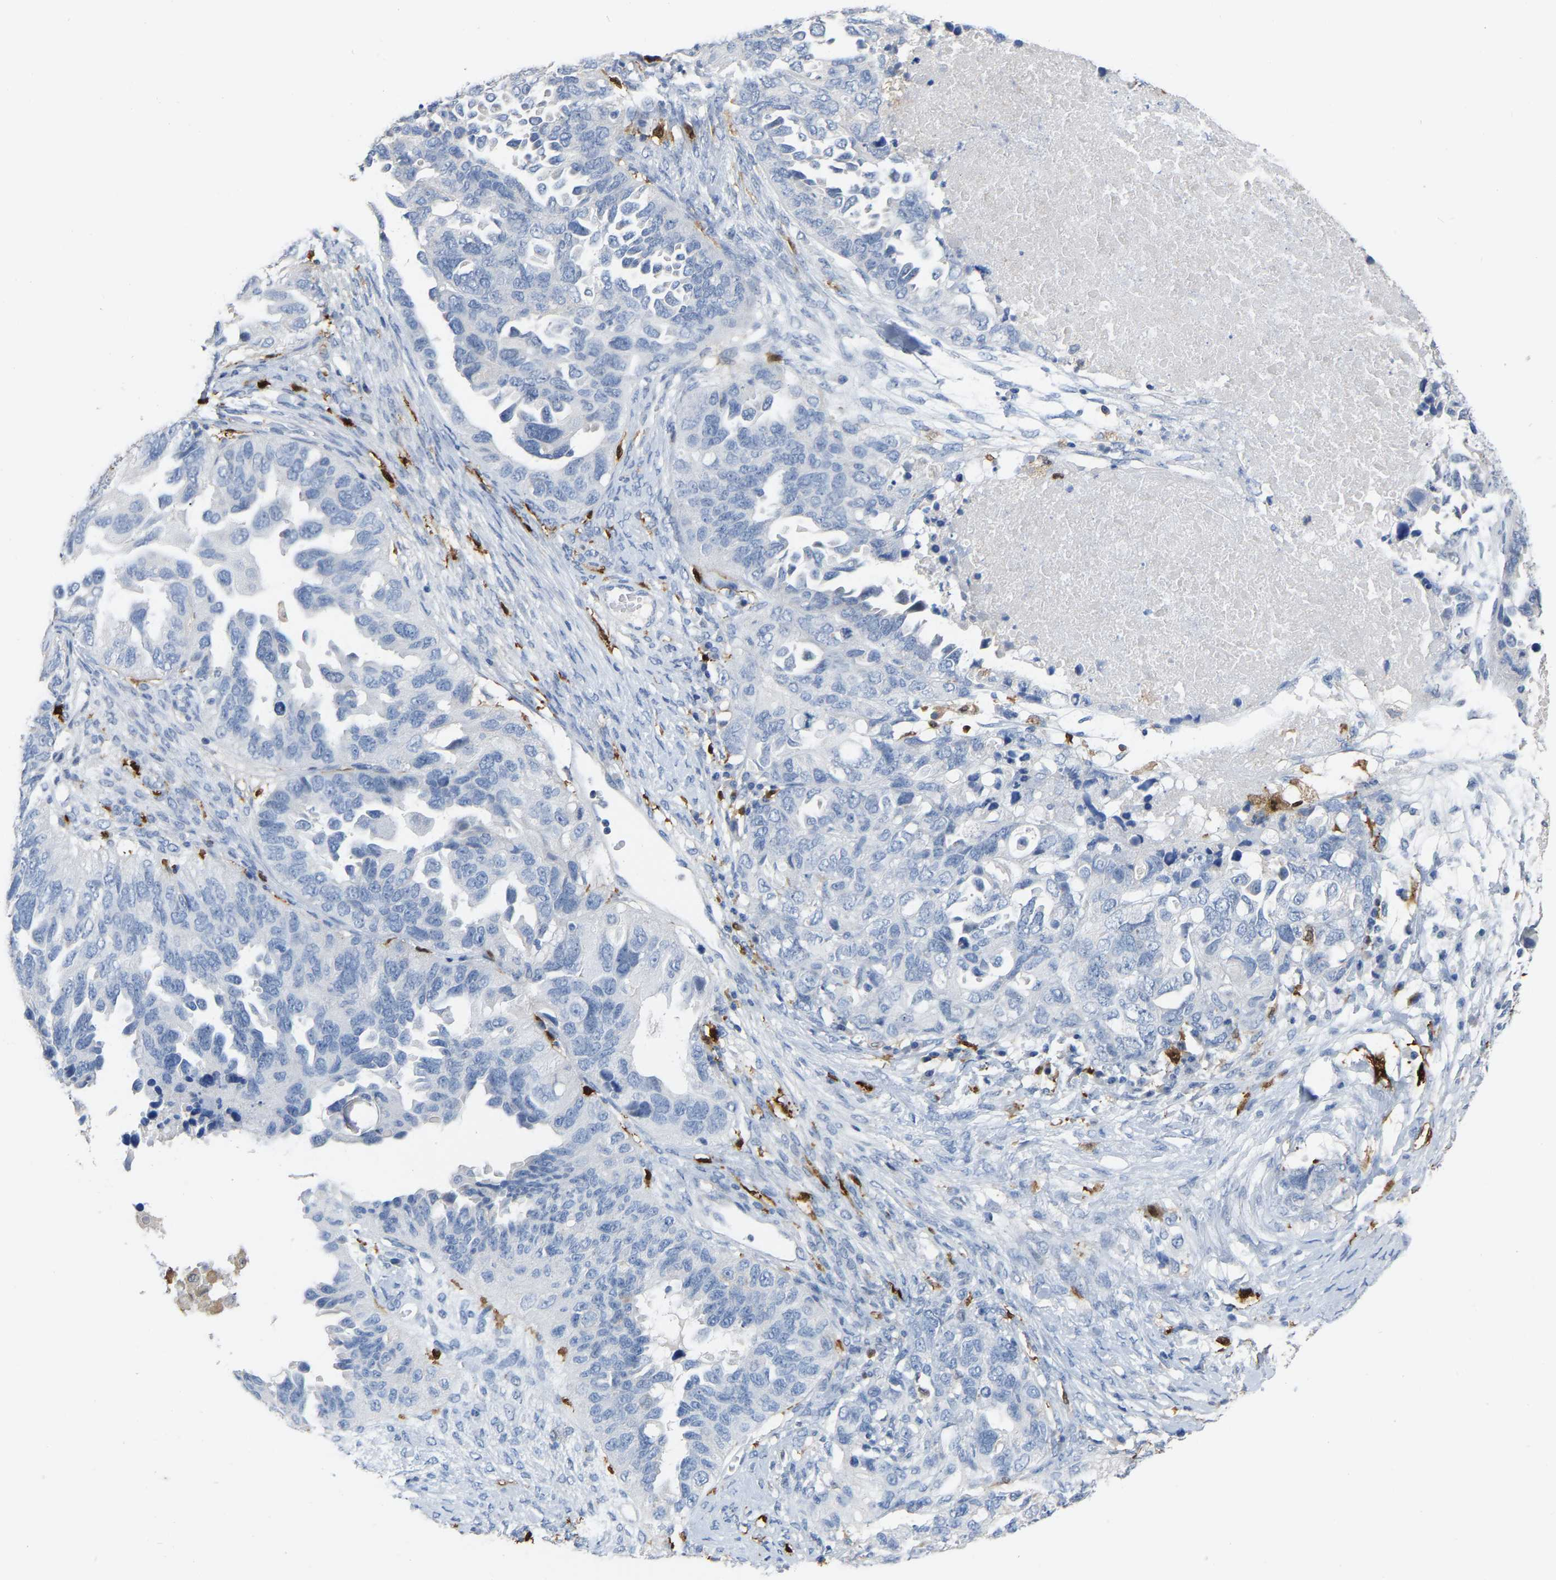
{"staining": {"intensity": "negative", "quantity": "none", "location": "none"}, "tissue": "ovarian cancer", "cell_type": "Tumor cells", "image_type": "cancer", "snomed": [{"axis": "morphology", "description": "Cystadenocarcinoma, serous, NOS"}, {"axis": "topography", "description": "Ovary"}], "caption": "IHC micrograph of neoplastic tissue: human ovarian cancer (serous cystadenocarcinoma) stained with DAB (3,3'-diaminobenzidine) displays no significant protein positivity in tumor cells.", "gene": "ULBP2", "patient": {"sex": "female", "age": 82}}